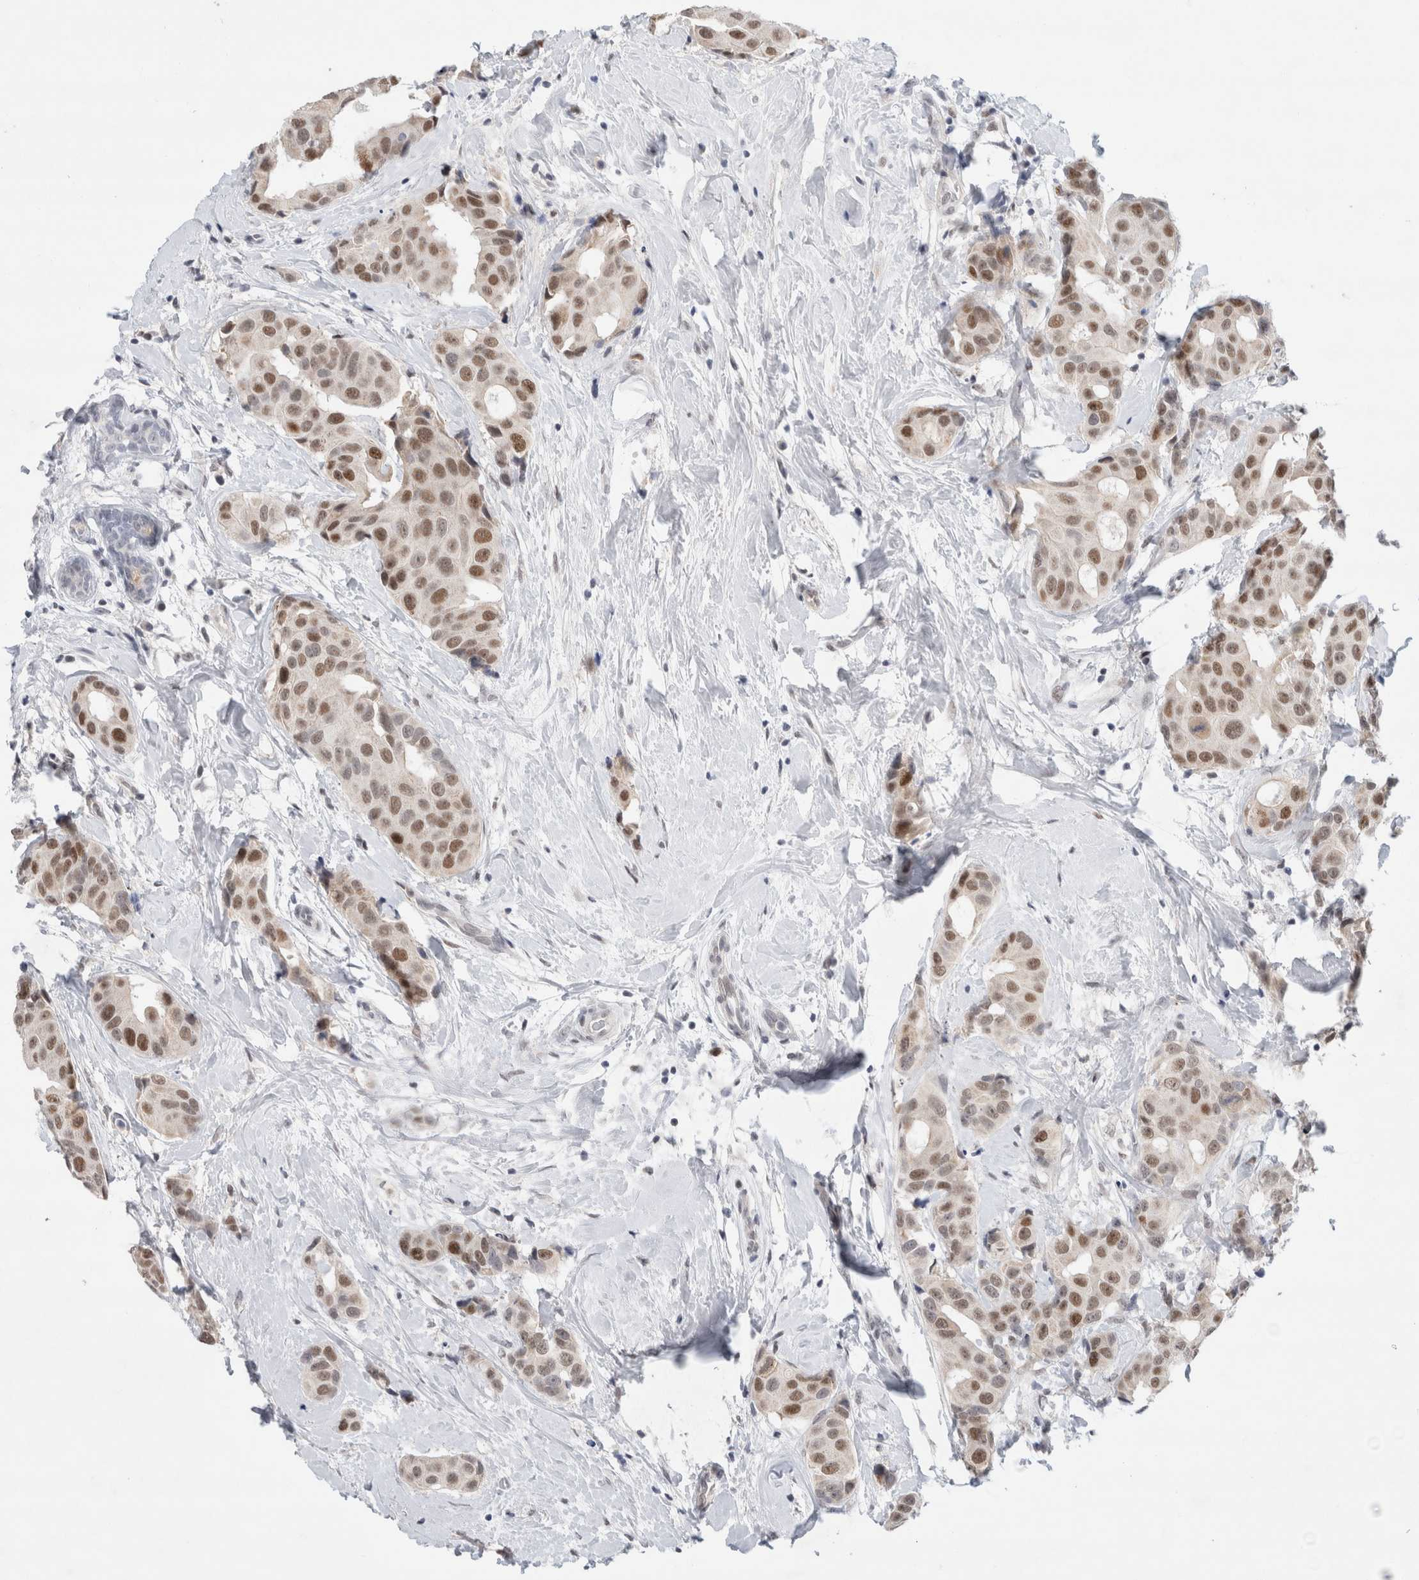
{"staining": {"intensity": "moderate", "quantity": ">75%", "location": "nuclear"}, "tissue": "breast cancer", "cell_type": "Tumor cells", "image_type": "cancer", "snomed": [{"axis": "morphology", "description": "Normal tissue, NOS"}, {"axis": "morphology", "description": "Duct carcinoma"}, {"axis": "topography", "description": "Breast"}], "caption": "Breast cancer (infiltrating ductal carcinoma) stained with a protein marker displays moderate staining in tumor cells.", "gene": "KNL1", "patient": {"sex": "female", "age": 39}}